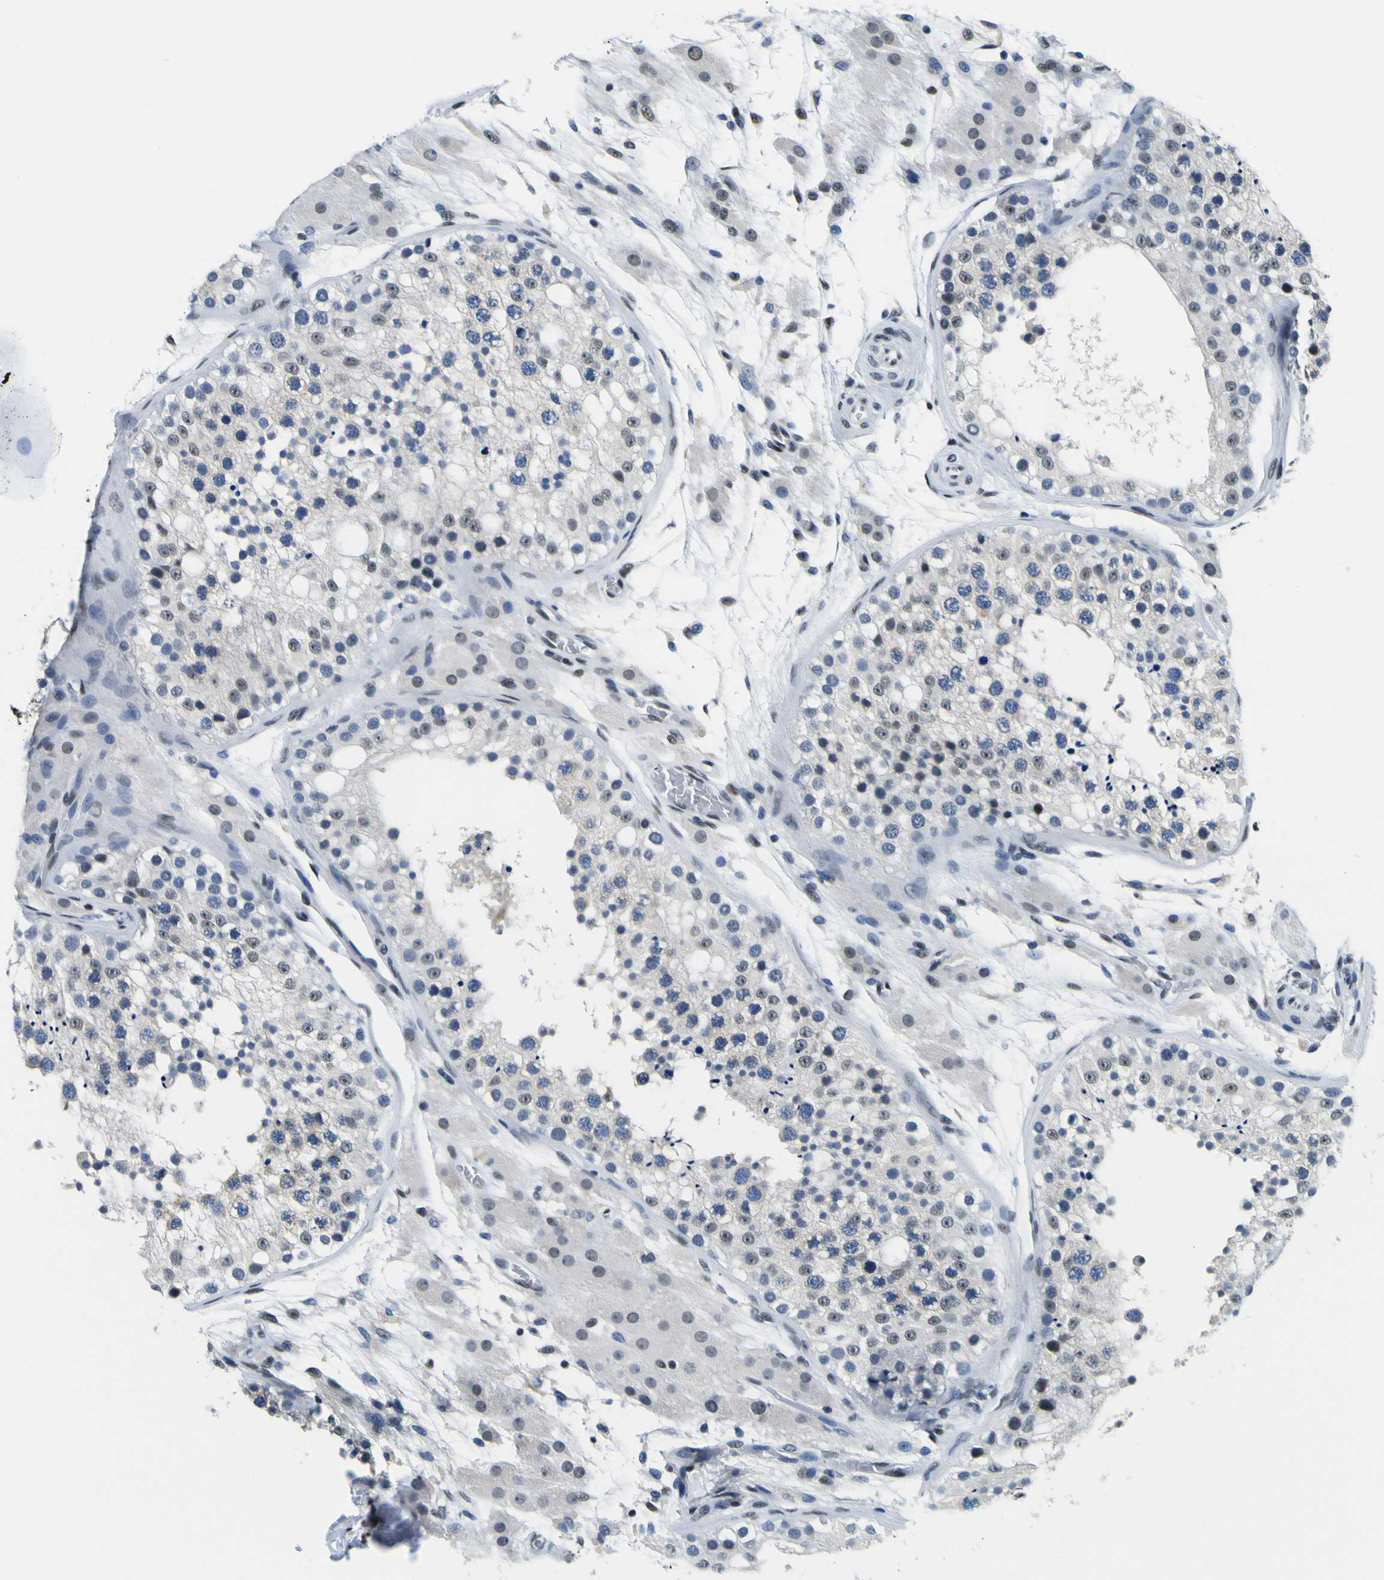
{"staining": {"intensity": "weak", "quantity": "25%-75%", "location": "nuclear"}, "tissue": "testis", "cell_type": "Cells in seminiferous ducts", "image_type": "normal", "snomed": [{"axis": "morphology", "description": "Normal tissue, NOS"}, {"axis": "topography", "description": "Testis"}], "caption": "A micrograph of testis stained for a protein exhibits weak nuclear brown staining in cells in seminiferous ducts.", "gene": "SP1", "patient": {"sex": "male", "age": 26}}